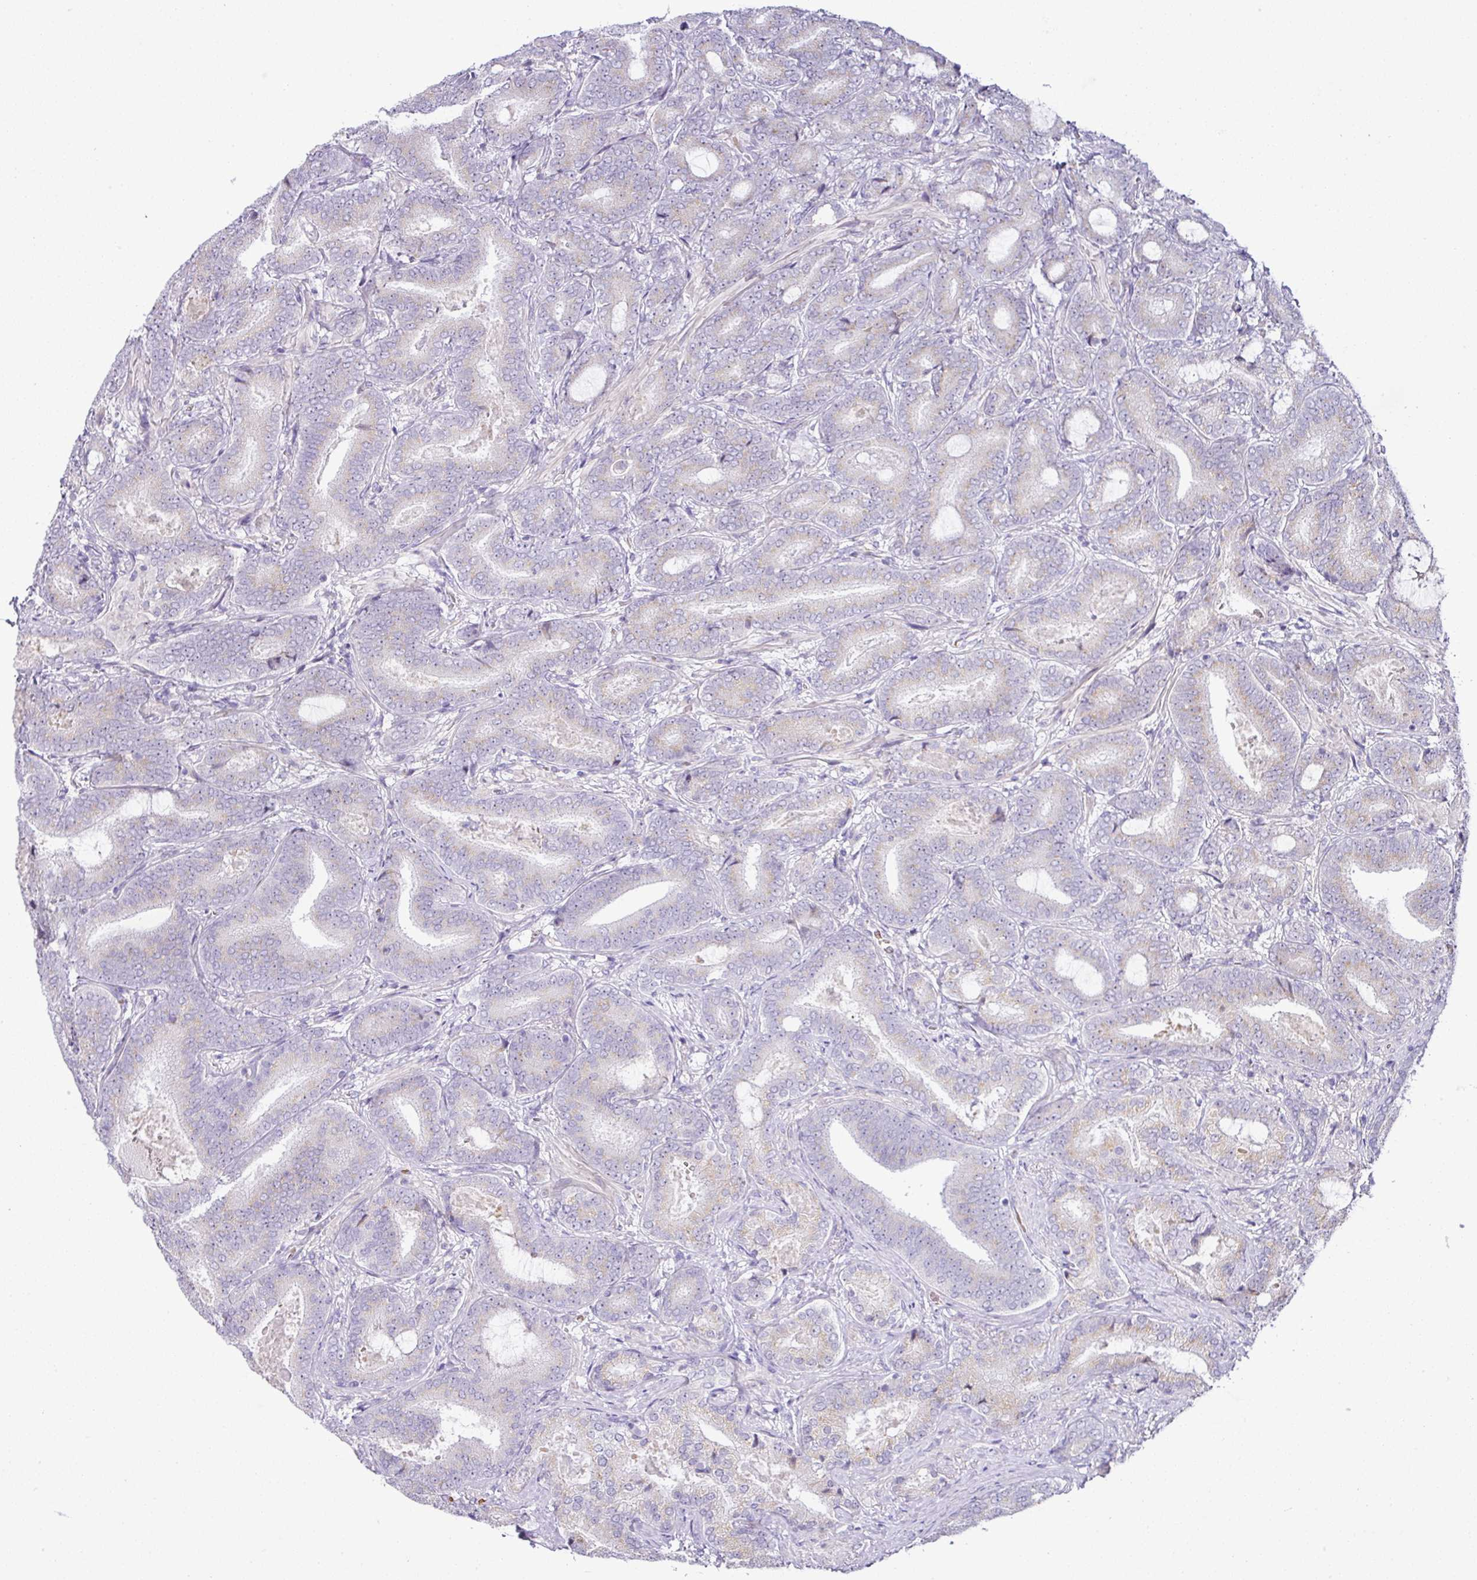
{"staining": {"intensity": "weak", "quantity": "<25%", "location": "cytoplasmic/membranous"}, "tissue": "prostate cancer", "cell_type": "Tumor cells", "image_type": "cancer", "snomed": [{"axis": "morphology", "description": "Adenocarcinoma, Low grade"}, {"axis": "topography", "description": "Prostate and seminal vesicle, NOS"}], "caption": "The immunohistochemistry photomicrograph has no significant positivity in tumor cells of prostate cancer (adenocarcinoma (low-grade)) tissue. The staining was performed using DAB (3,3'-diaminobenzidine) to visualize the protein expression in brown, while the nuclei were stained in blue with hematoxylin (Magnification: 20x).", "gene": "PARP2", "patient": {"sex": "male", "age": 61}}